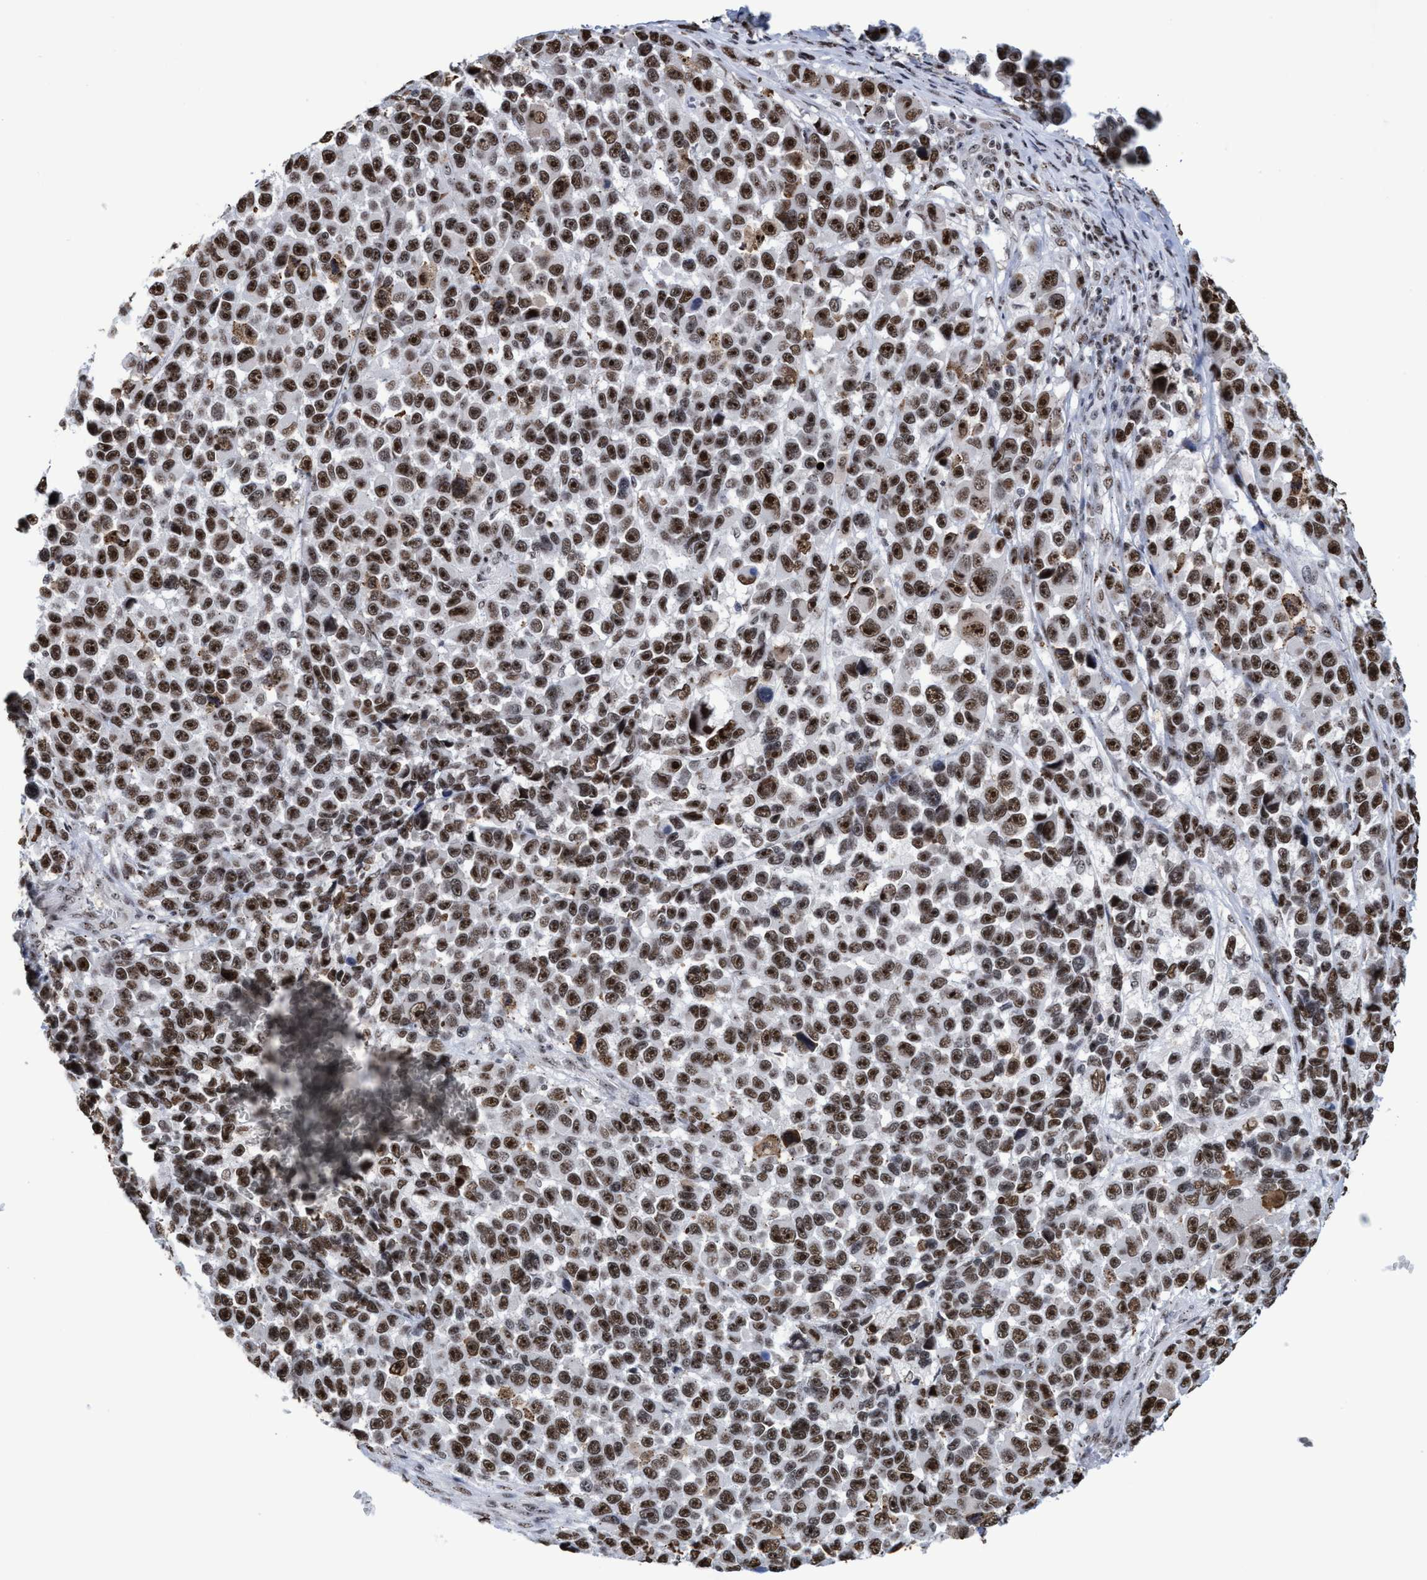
{"staining": {"intensity": "strong", "quantity": ">75%", "location": "nuclear"}, "tissue": "melanoma", "cell_type": "Tumor cells", "image_type": "cancer", "snomed": [{"axis": "morphology", "description": "Malignant melanoma, NOS"}, {"axis": "topography", "description": "Skin"}], "caption": "Malignant melanoma tissue displays strong nuclear expression in approximately >75% of tumor cells, visualized by immunohistochemistry.", "gene": "EFCAB10", "patient": {"sex": "male", "age": 53}}